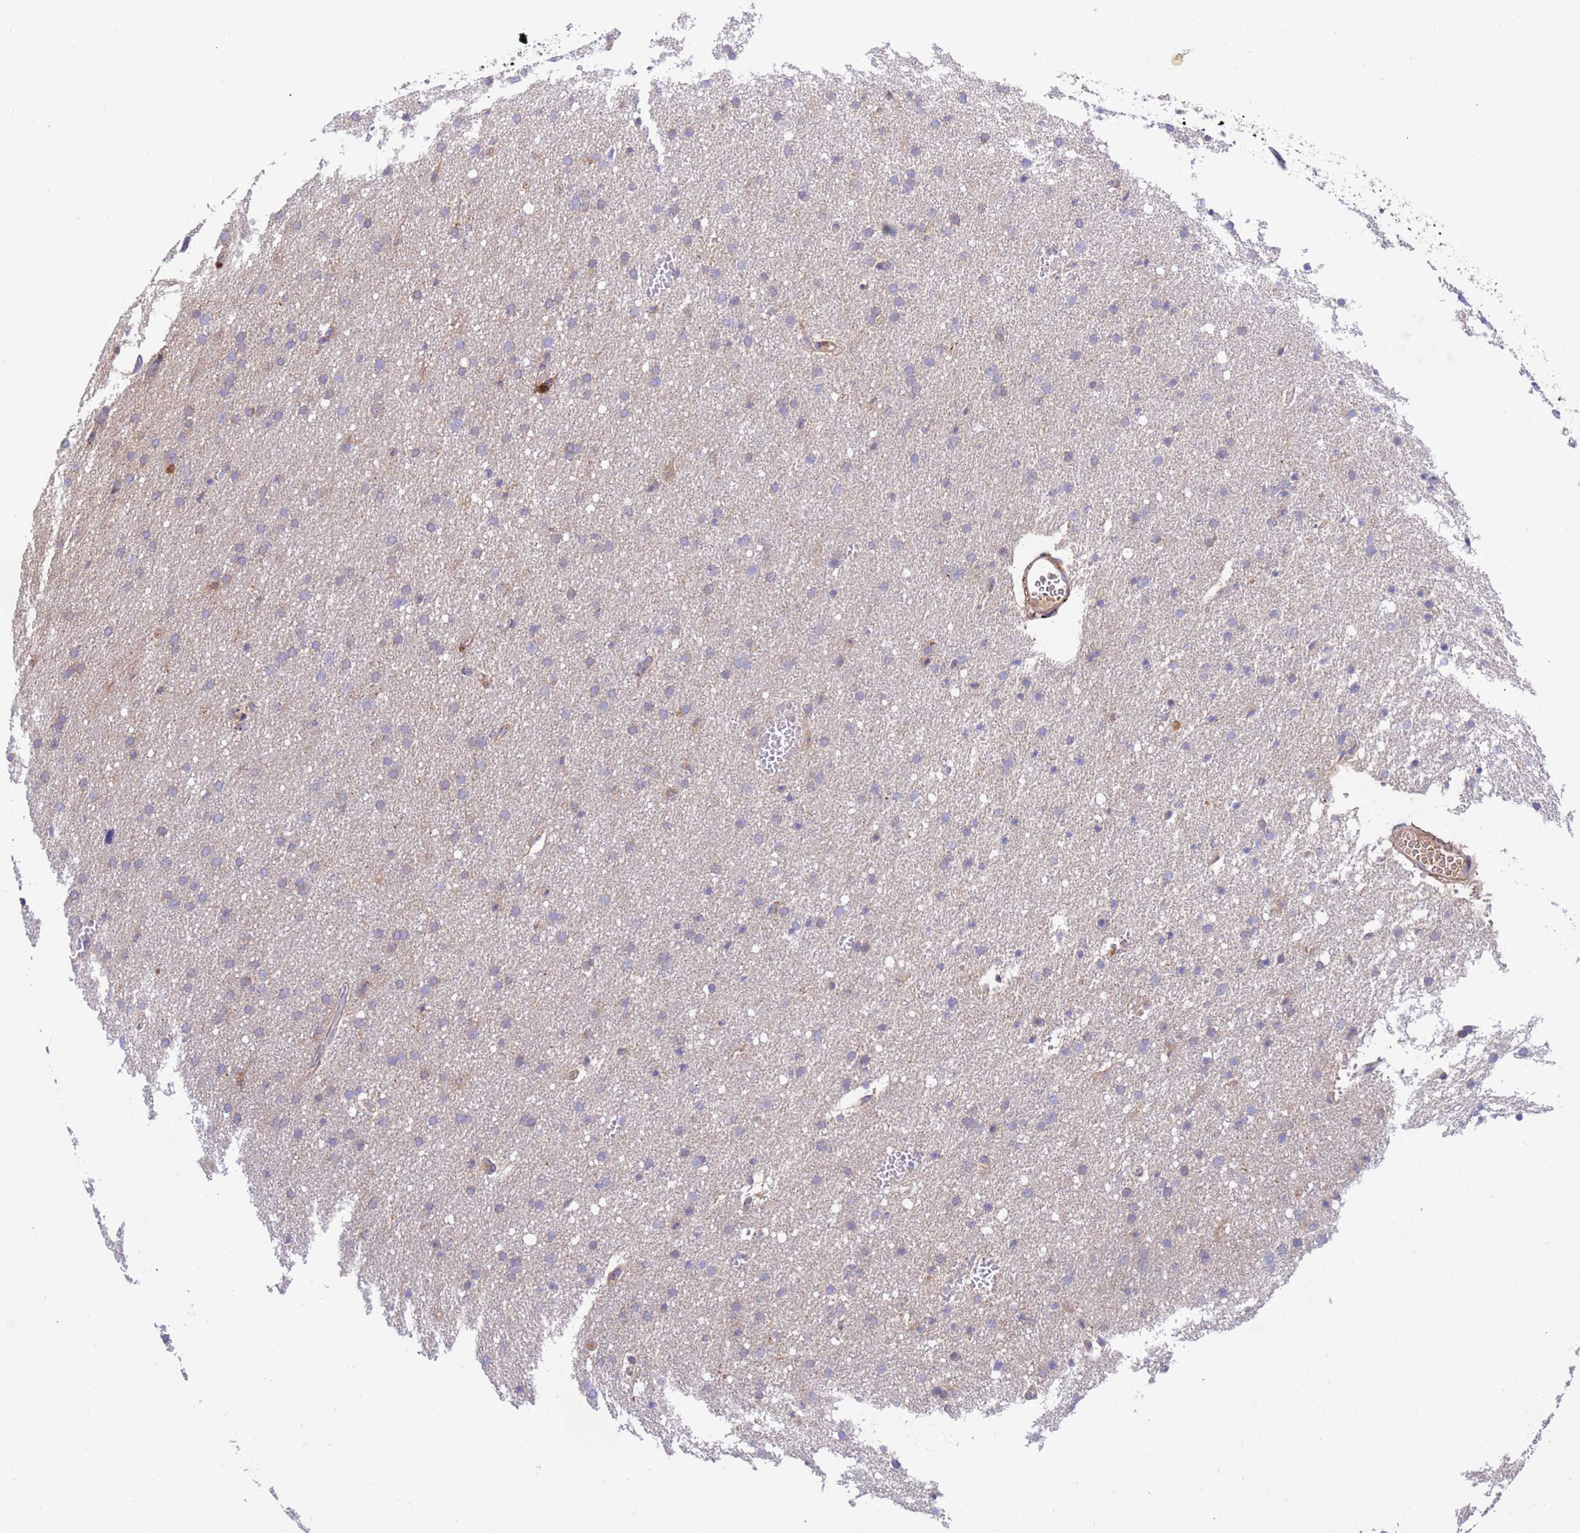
{"staining": {"intensity": "negative", "quantity": "none", "location": "none"}, "tissue": "glioma", "cell_type": "Tumor cells", "image_type": "cancer", "snomed": [{"axis": "morphology", "description": "Glioma, malignant, High grade"}, {"axis": "topography", "description": "Cerebral cortex"}], "caption": "The immunohistochemistry histopathology image has no significant positivity in tumor cells of glioma tissue. (DAB immunohistochemistry, high magnification).", "gene": "FOXRED1", "patient": {"sex": "female", "age": 36}}